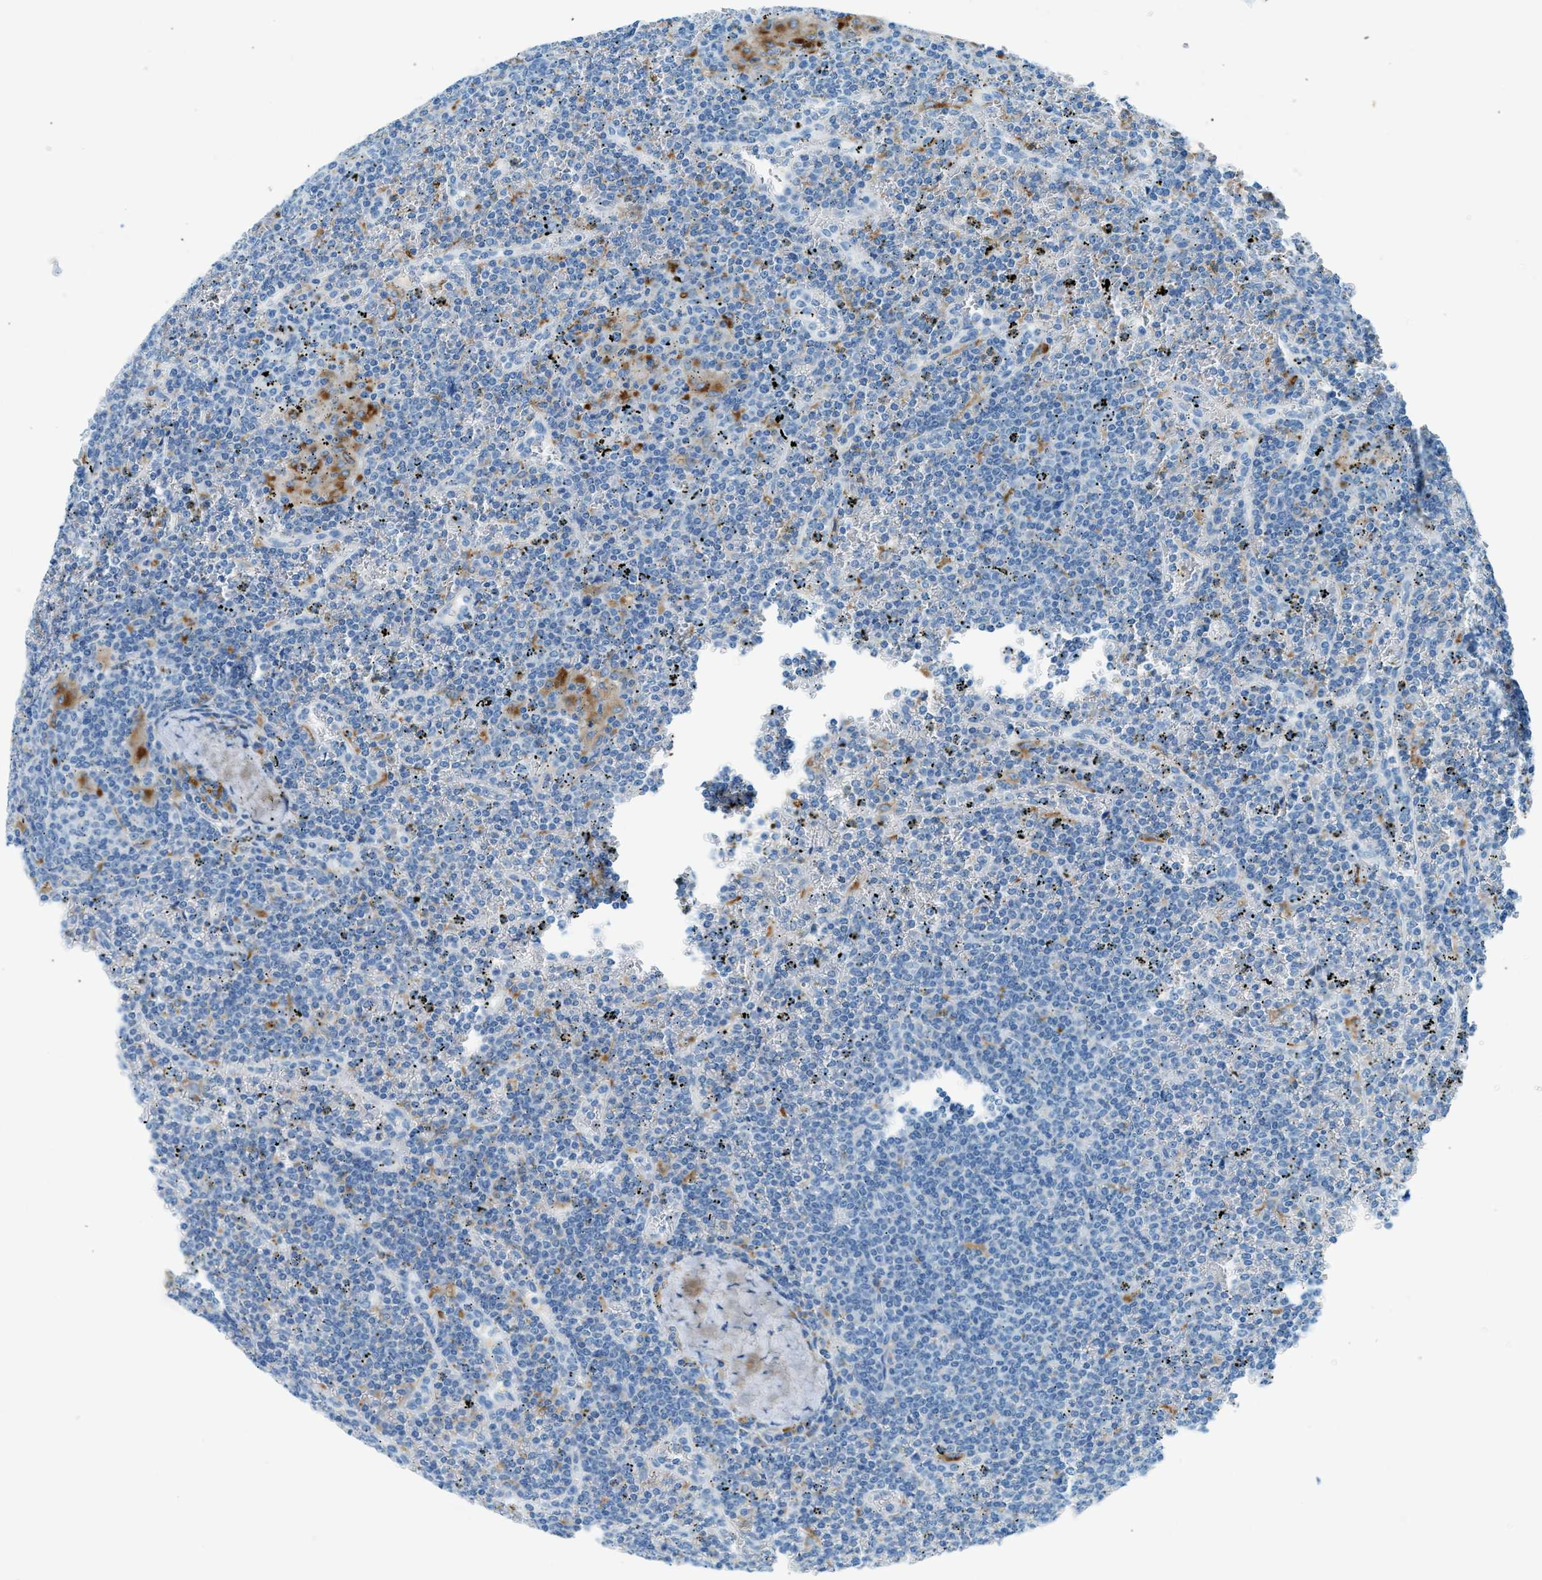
{"staining": {"intensity": "negative", "quantity": "none", "location": "none"}, "tissue": "lymphoma", "cell_type": "Tumor cells", "image_type": "cancer", "snomed": [{"axis": "morphology", "description": "Malignant lymphoma, non-Hodgkin's type, Low grade"}, {"axis": "topography", "description": "Spleen"}], "caption": "The immunohistochemistry photomicrograph has no significant positivity in tumor cells of low-grade malignant lymphoma, non-Hodgkin's type tissue.", "gene": "C21orf62", "patient": {"sex": "female", "age": 19}}